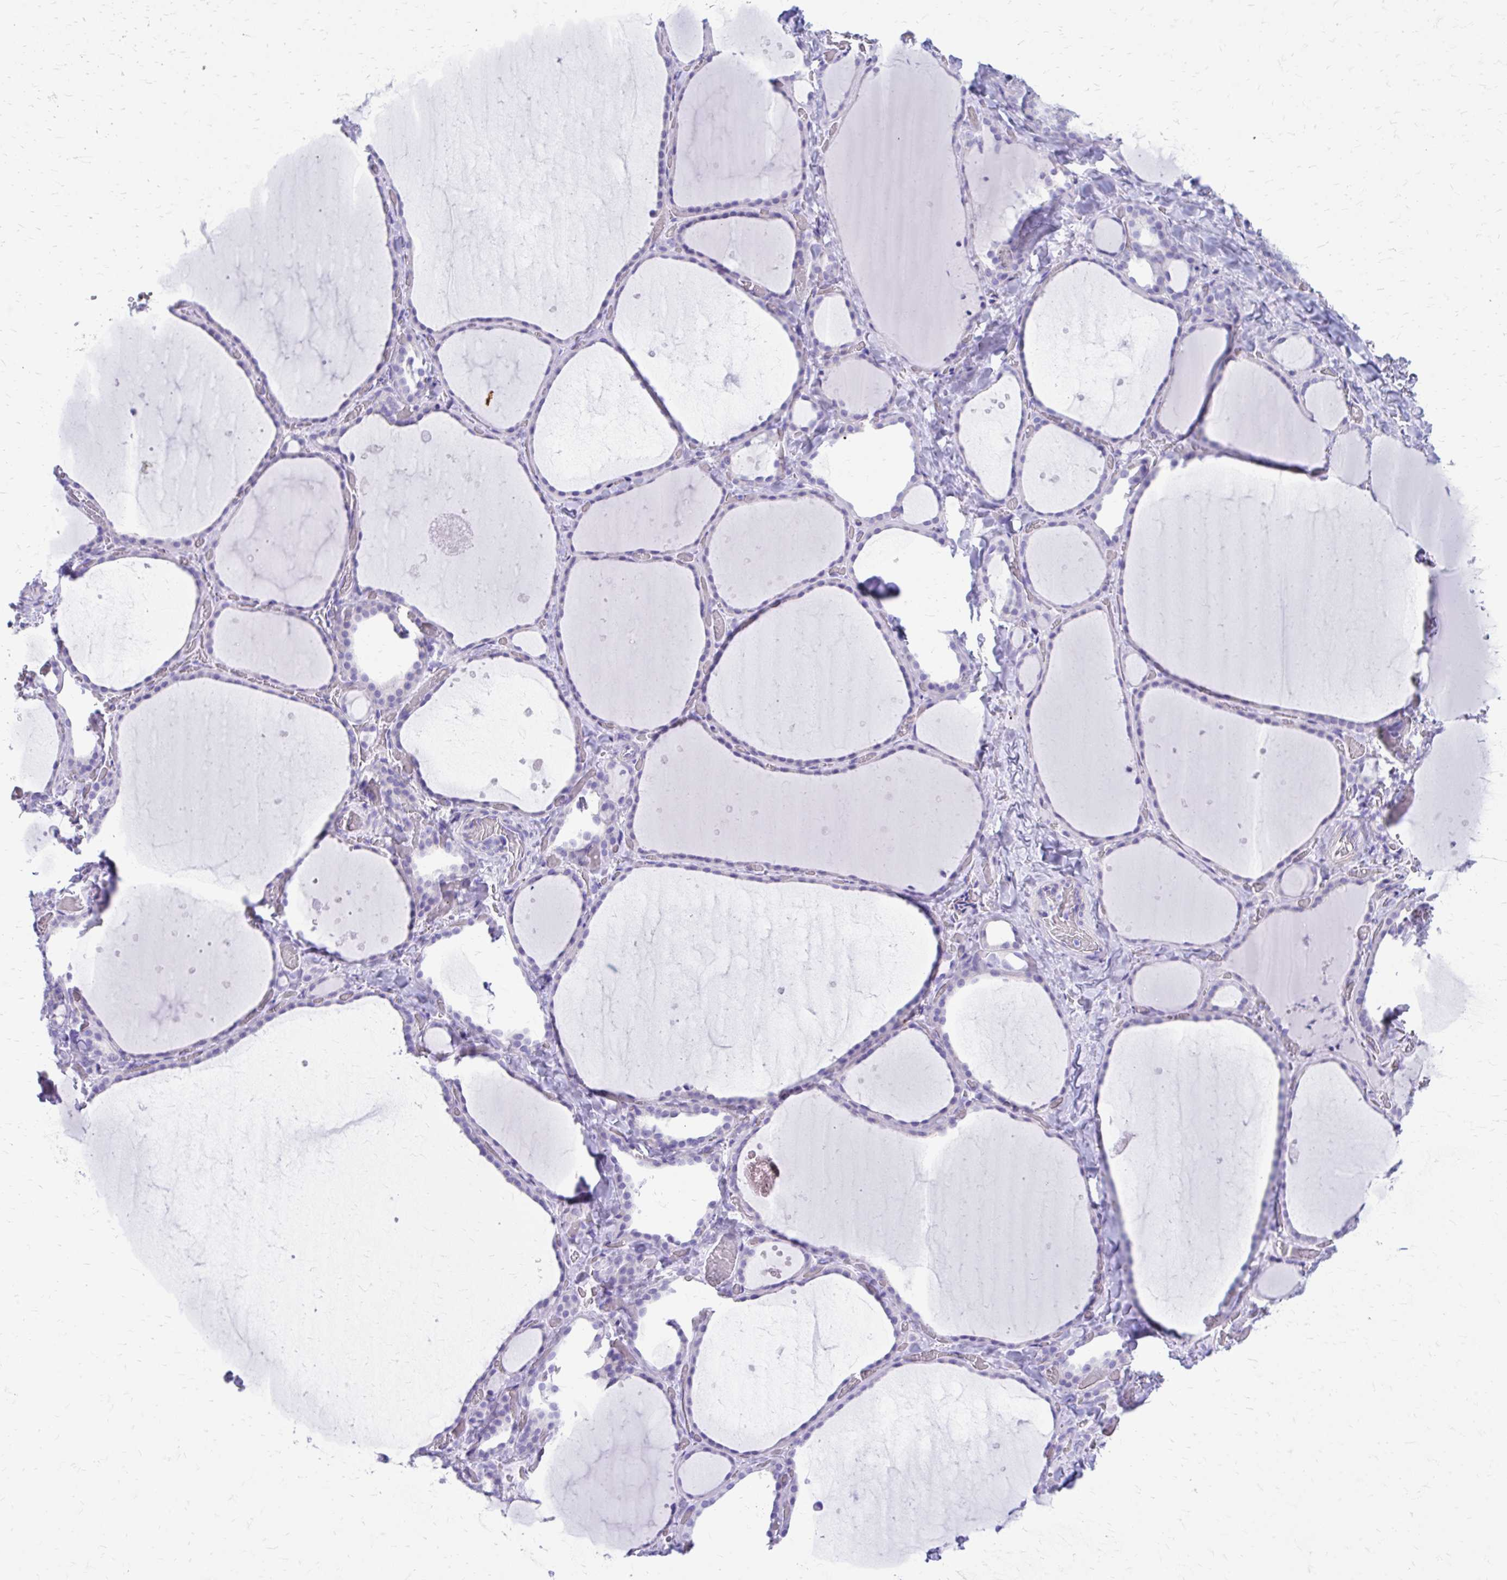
{"staining": {"intensity": "negative", "quantity": "none", "location": "none"}, "tissue": "thyroid gland", "cell_type": "Glandular cells", "image_type": "normal", "snomed": [{"axis": "morphology", "description": "Normal tissue, NOS"}, {"axis": "topography", "description": "Thyroid gland"}], "caption": "The micrograph reveals no staining of glandular cells in normal thyroid gland.", "gene": "ZNF699", "patient": {"sex": "female", "age": 36}}